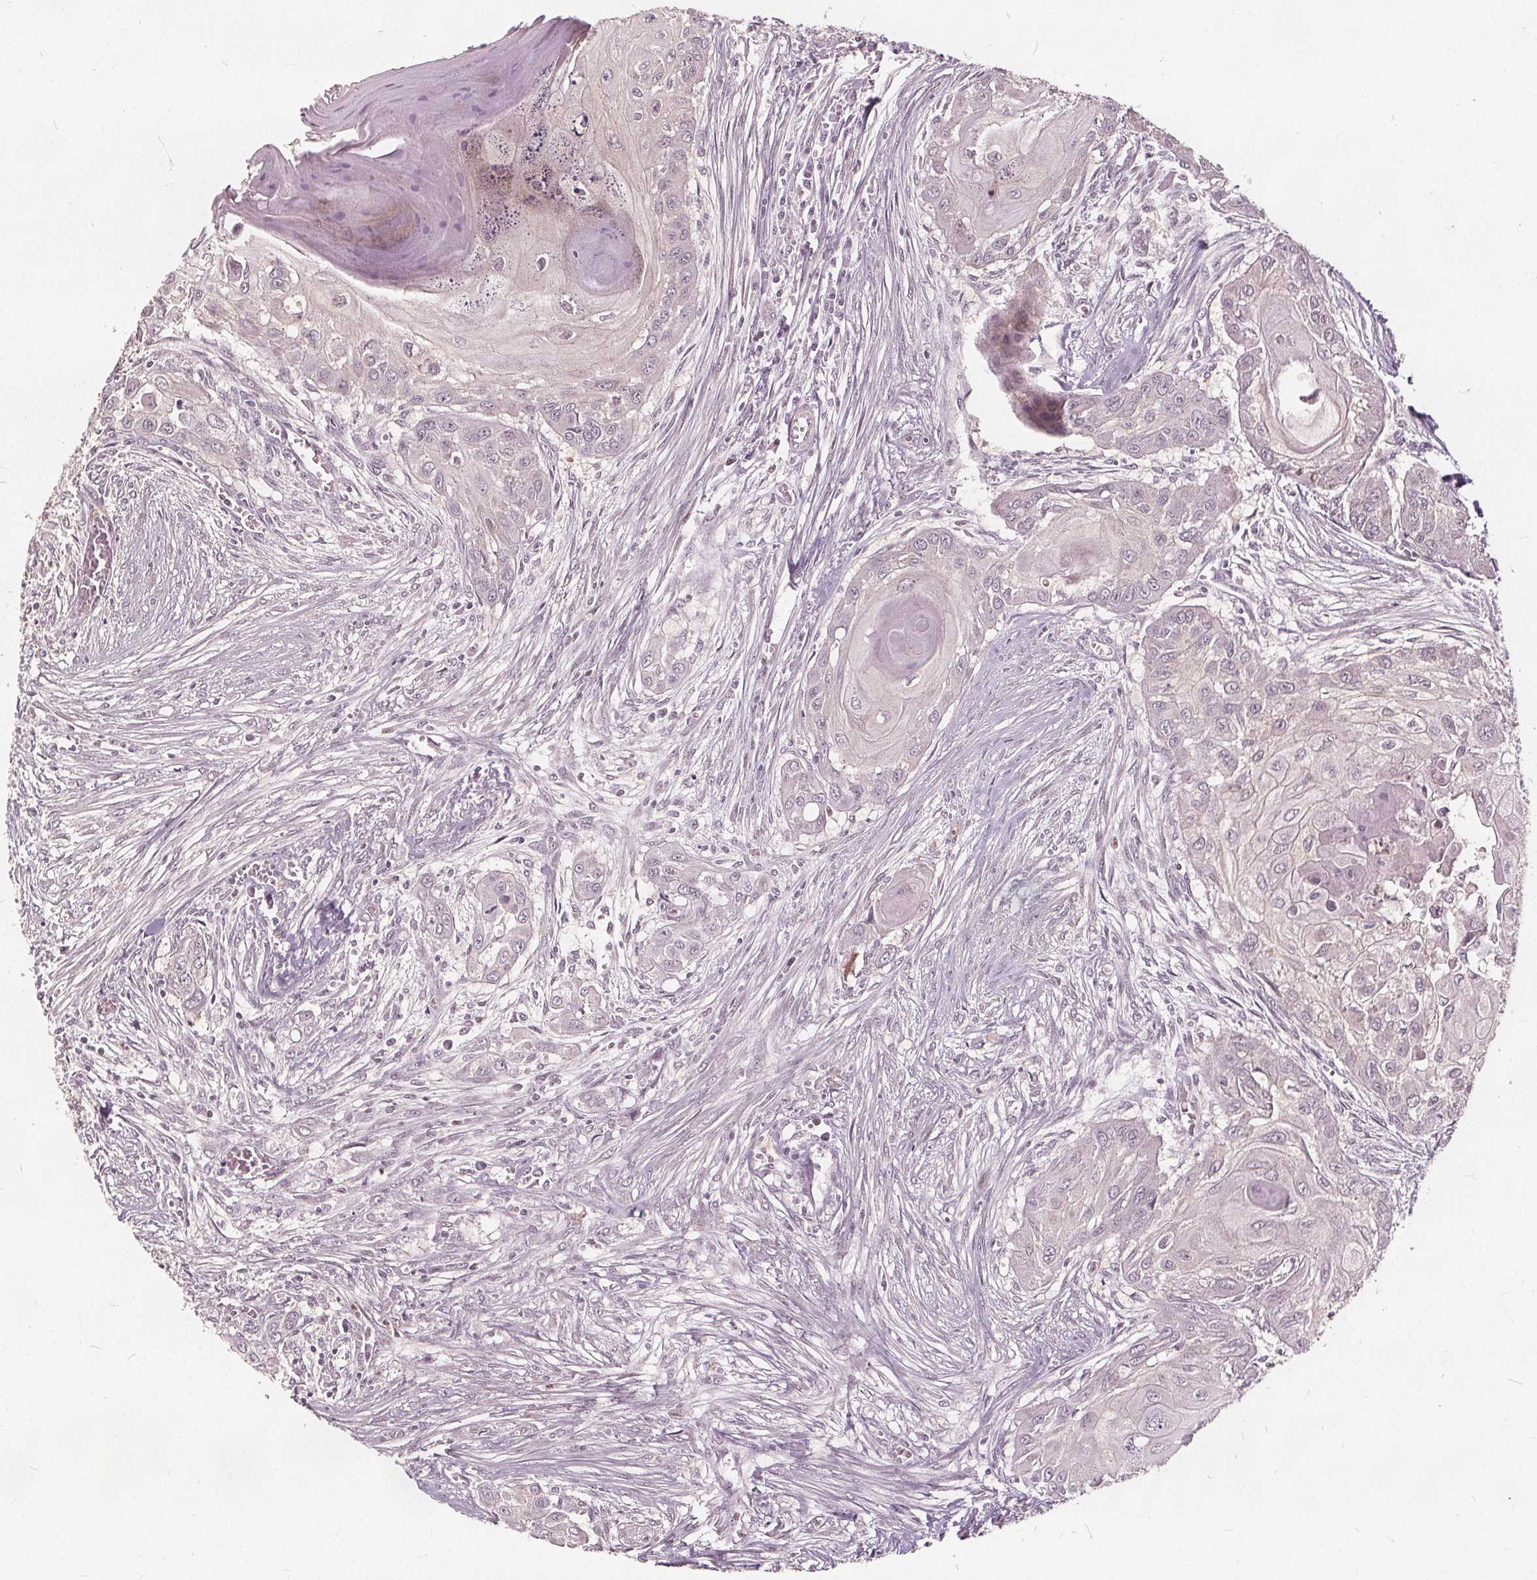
{"staining": {"intensity": "negative", "quantity": "none", "location": "none"}, "tissue": "head and neck cancer", "cell_type": "Tumor cells", "image_type": "cancer", "snomed": [{"axis": "morphology", "description": "Squamous cell carcinoma, NOS"}, {"axis": "topography", "description": "Oral tissue"}, {"axis": "topography", "description": "Head-Neck"}], "caption": "Tumor cells show no significant protein positivity in head and neck cancer. The staining was performed using DAB to visualize the protein expression in brown, while the nuclei were stained in blue with hematoxylin (Magnification: 20x).", "gene": "PPP1CB", "patient": {"sex": "male", "age": 71}}